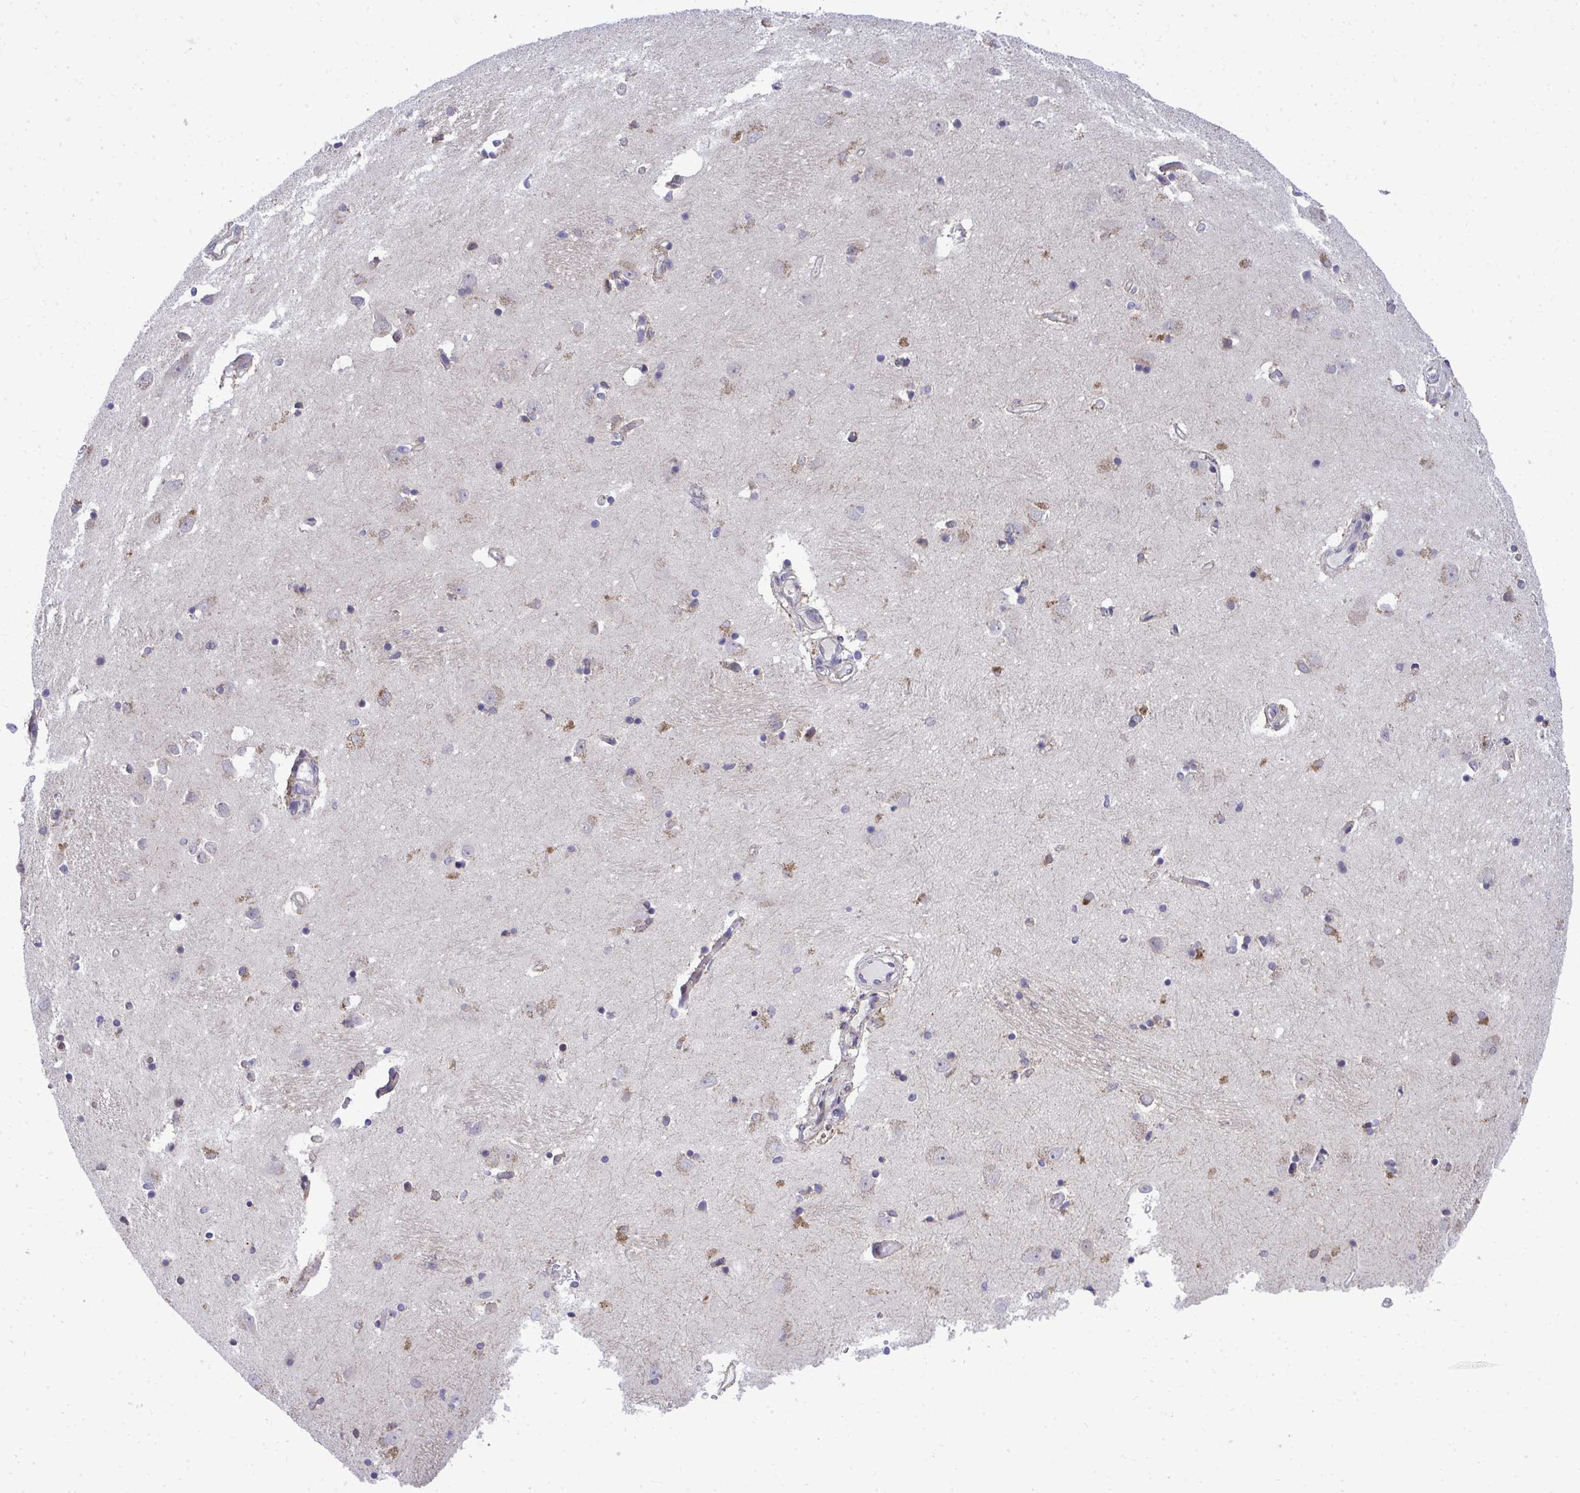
{"staining": {"intensity": "moderate", "quantity": "<25%", "location": "cytoplasmic/membranous"}, "tissue": "caudate", "cell_type": "Glial cells", "image_type": "normal", "snomed": [{"axis": "morphology", "description": "Normal tissue, NOS"}, {"axis": "topography", "description": "Lateral ventricle wall"}, {"axis": "topography", "description": "Hippocampus"}], "caption": "Caudate was stained to show a protein in brown. There is low levels of moderate cytoplasmic/membranous positivity in approximately <25% of glial cells. (DAB (3,3'-diaminobenzidine) = brown stain, brightfield microscopy at high magnification).", "gene": "XAF1", "patient": {"sex": "female", "age": 63}}